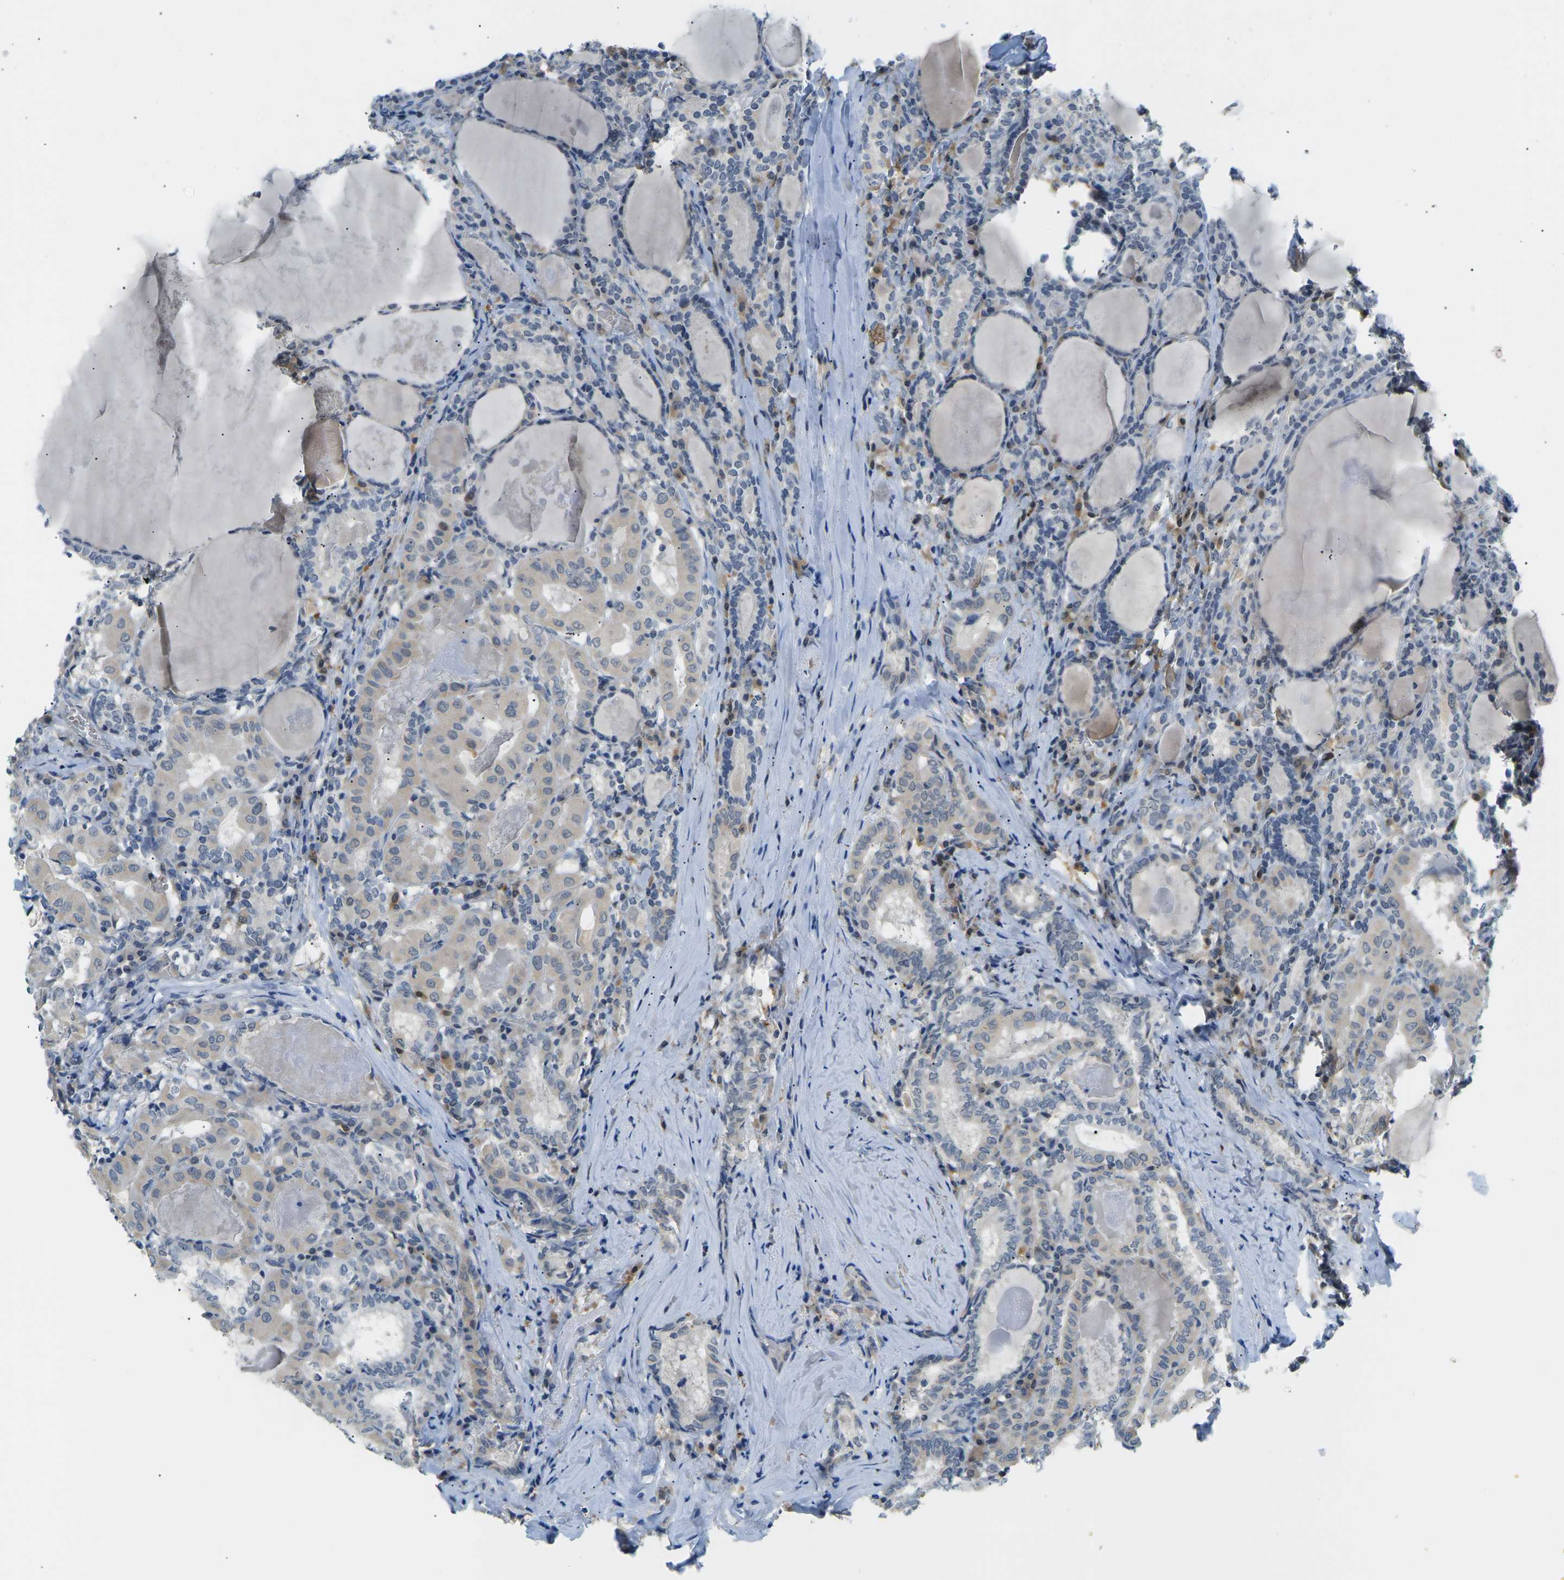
{"staining": {"intensity": "negative", "quantity": "none", "location": "none"}, "tissue": "thyroid cancer", "cell_type": "Tumor cells", "image_type": "cancer", "snomed": [{"axis": "morphology", "description": "Papillary adenocarcinoma, NOS"}, {"axis": "topography", "description": "Thyroid gland"}], "caption": "Immunohistochemistry micrograph of neoplastic tissue: human thyroid cancer (papillary adenocarcinoma) stained with DAB (3,3'-diaminobenzidine) demonstrates no significant protein staining in tumor cells.", "gene": "PSAT1", "patient": {"sex": "female", "age": 42}}